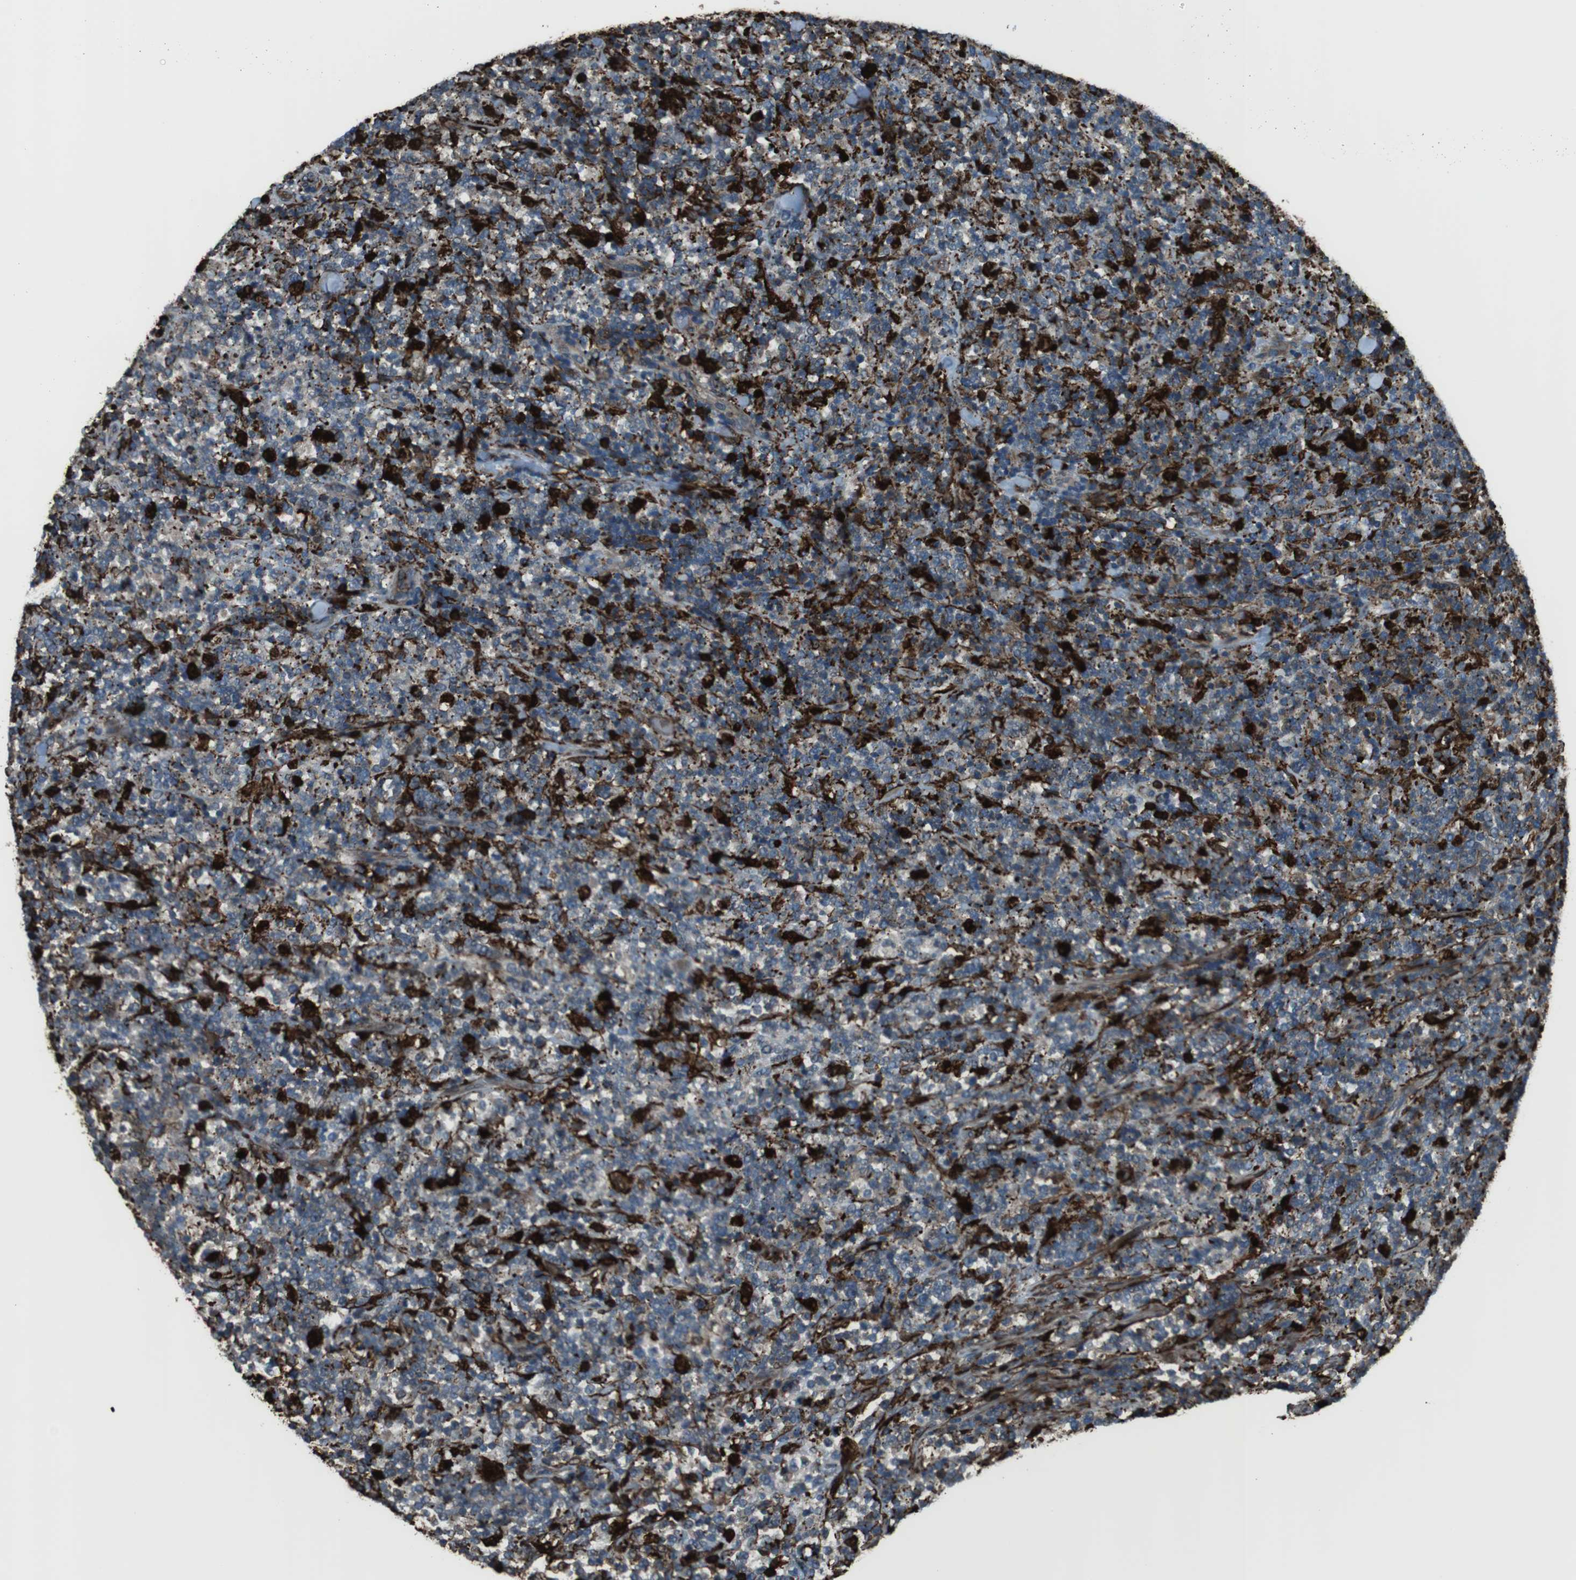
{"staining": {"intensity": "negative", "quantity": "none", "location": "none"}, "tissue": "lymphoma", "cell_type": "Tumor cells", "image_type": "cancer", "snomed": [{"axis": "morphology", "description": "Malignant lymphoma, non-Hodgkin's type, High grade"}, {"axis": "topography", "description": "Soft tissue"}], "caption": "Tumor cells show no significant expression in malignant lymphoma, non-Hodgkin's type (high-grade).", "gene": "SFT2D1", "patient": {"sex": "male", "age": 18}}